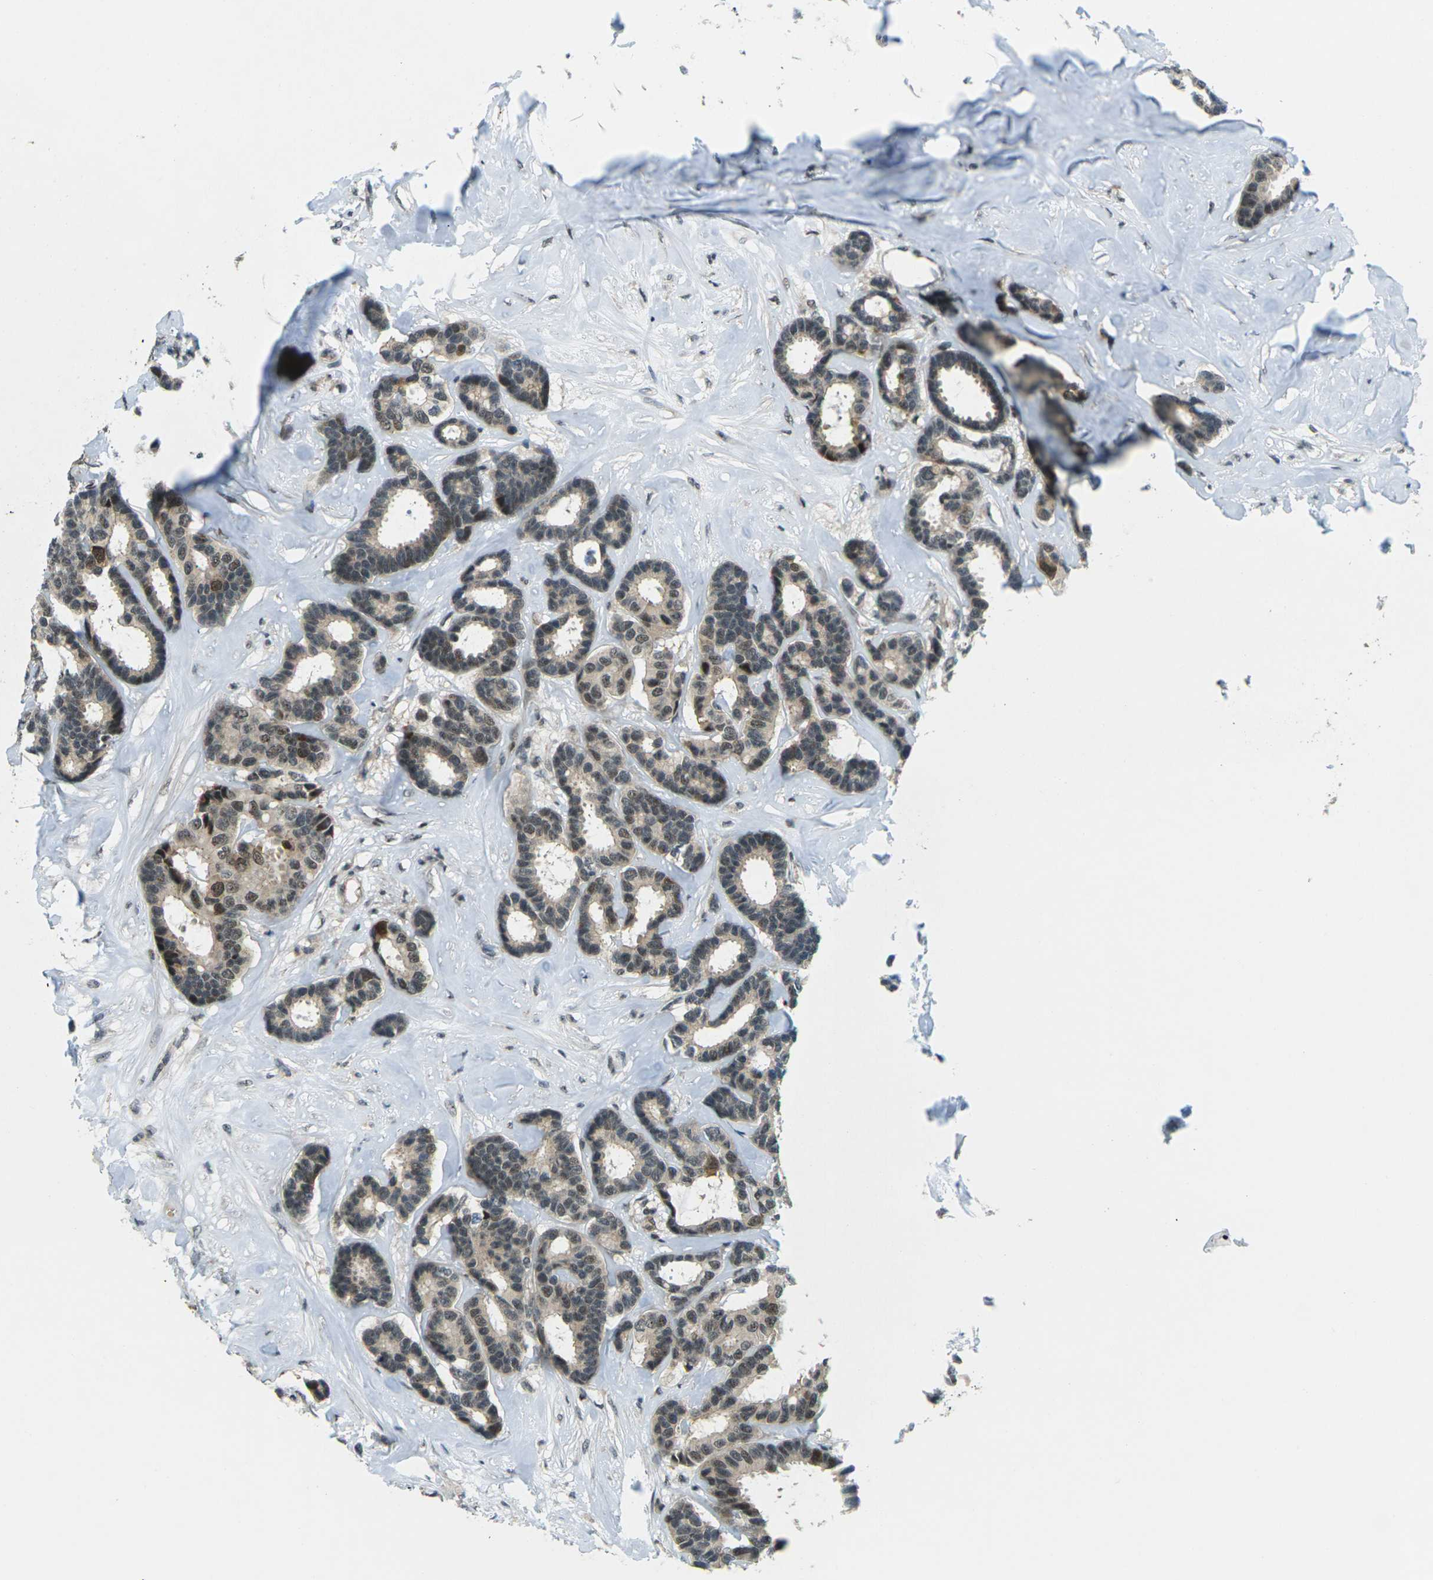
{"staining": {"intensity": "moderate", "quantity": ">75%", "location": "cytoplasmic/membranous,nuclear"}, "tissue": "breast cancer", "cell_type": "Tumor cells", "image_type": "cancer", "snomed": [{"axis": "morphology", "description": "Duct carcinoma"}, {"axis": "topography", "description": "Breast"}], "caption": "Immunohistochemical staining of human breast cancer (invasive ductal carcinoma) exhibits medium levels of moderate cytoplasmic/membranous and nuclear protein expression in about >75% of tumor cells.", "gene": "UBE2S", "patient": {"sex": "female", "age": 87}}